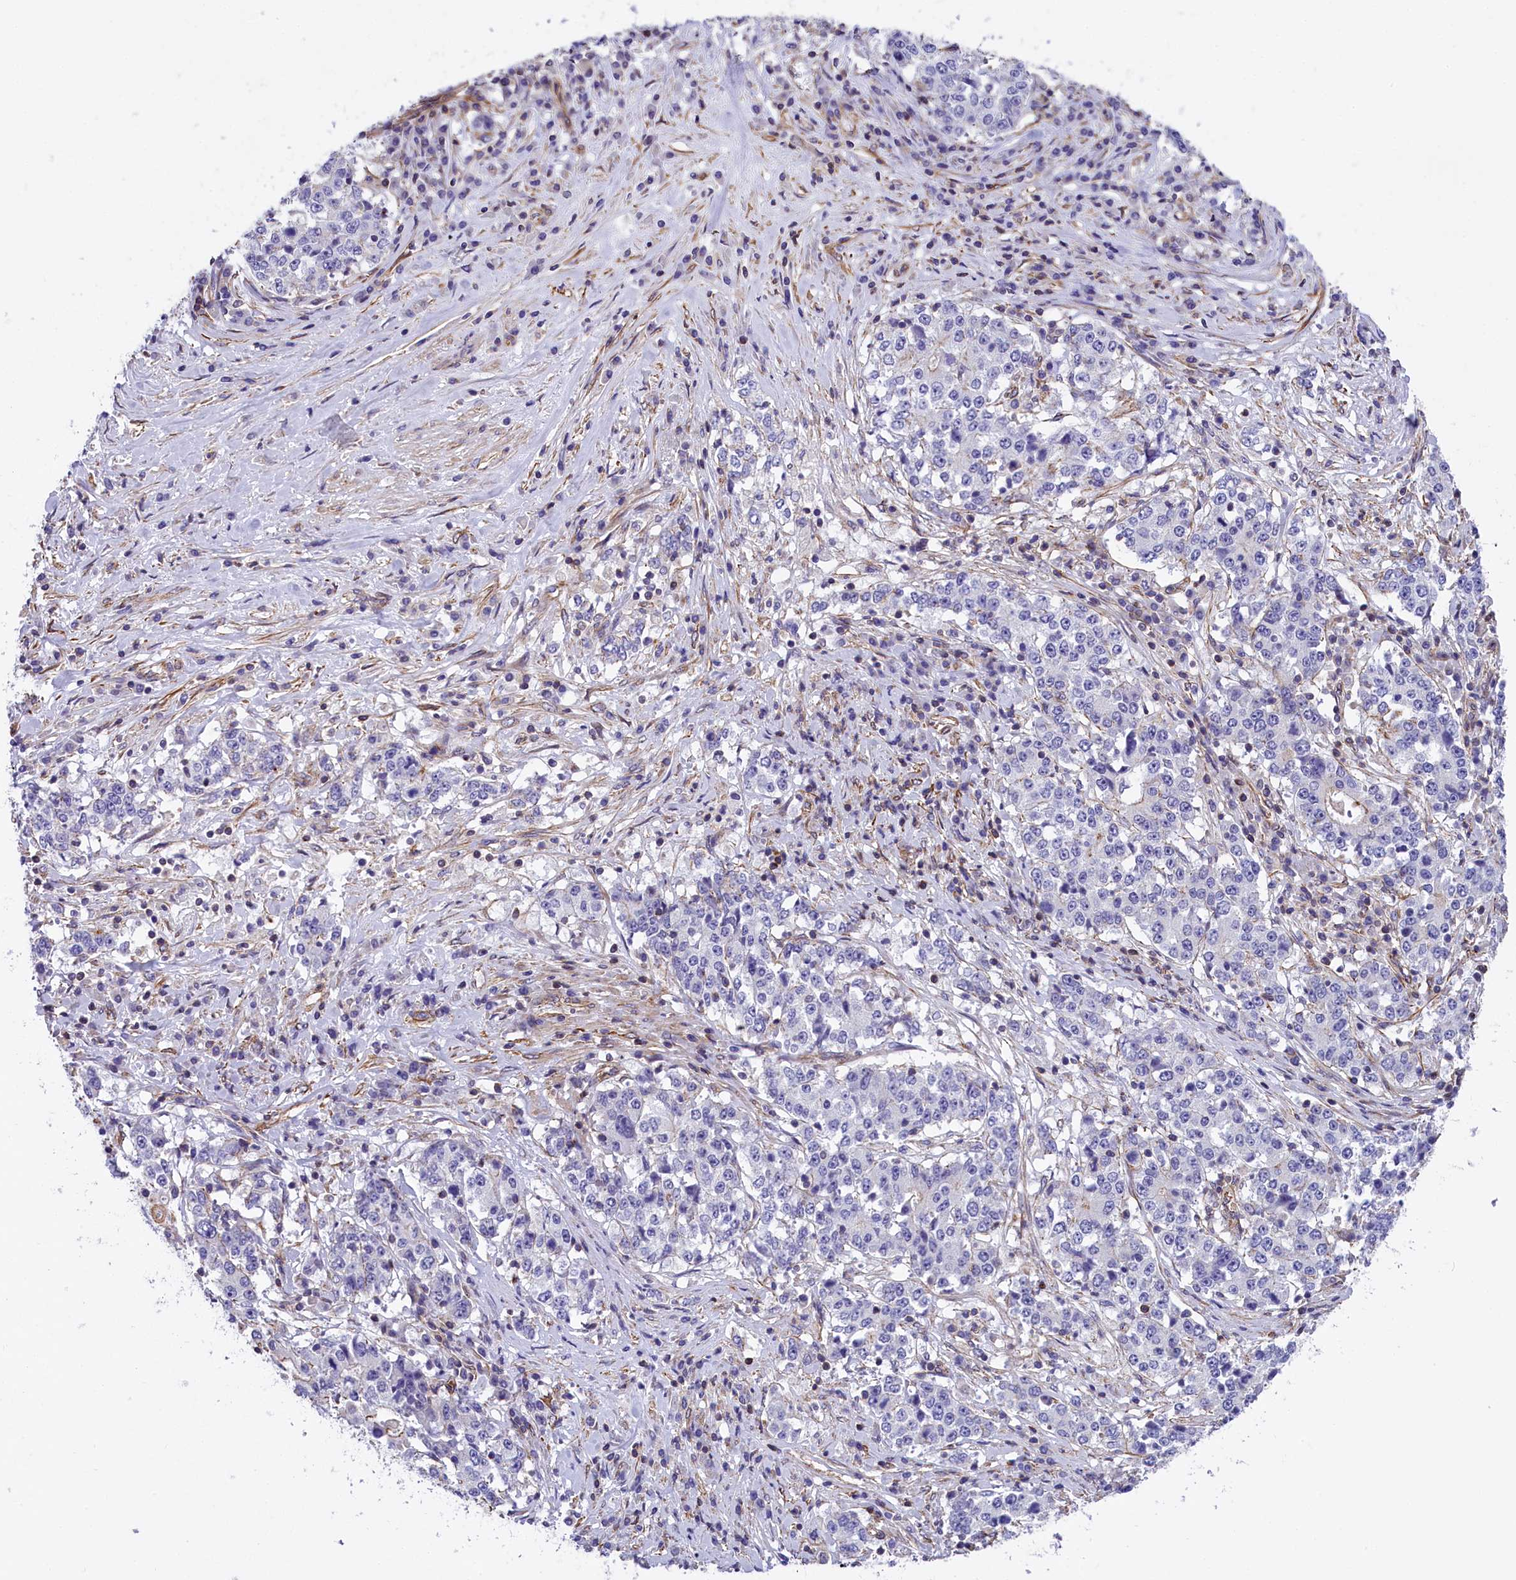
{"staining": {"intensity": "negative", "quantity": "none", "location": "none"}, "tissue": "stomach cancer", "cell_type": "Tumor cells", "image_type": "cancer", "snomed": [{"axis": "morphology", "description": "Adenocarcinoma, NOS"}, {"axis": "topography", "description": "Stomach"}], "caption": "High power microscopy micrograph of an immunohistochemistry photomicrograph of stomach cancer, revealing no significant staining in tumor cells.", "gene": "MED20", "patient": {"sex": "male", "age": 59}}